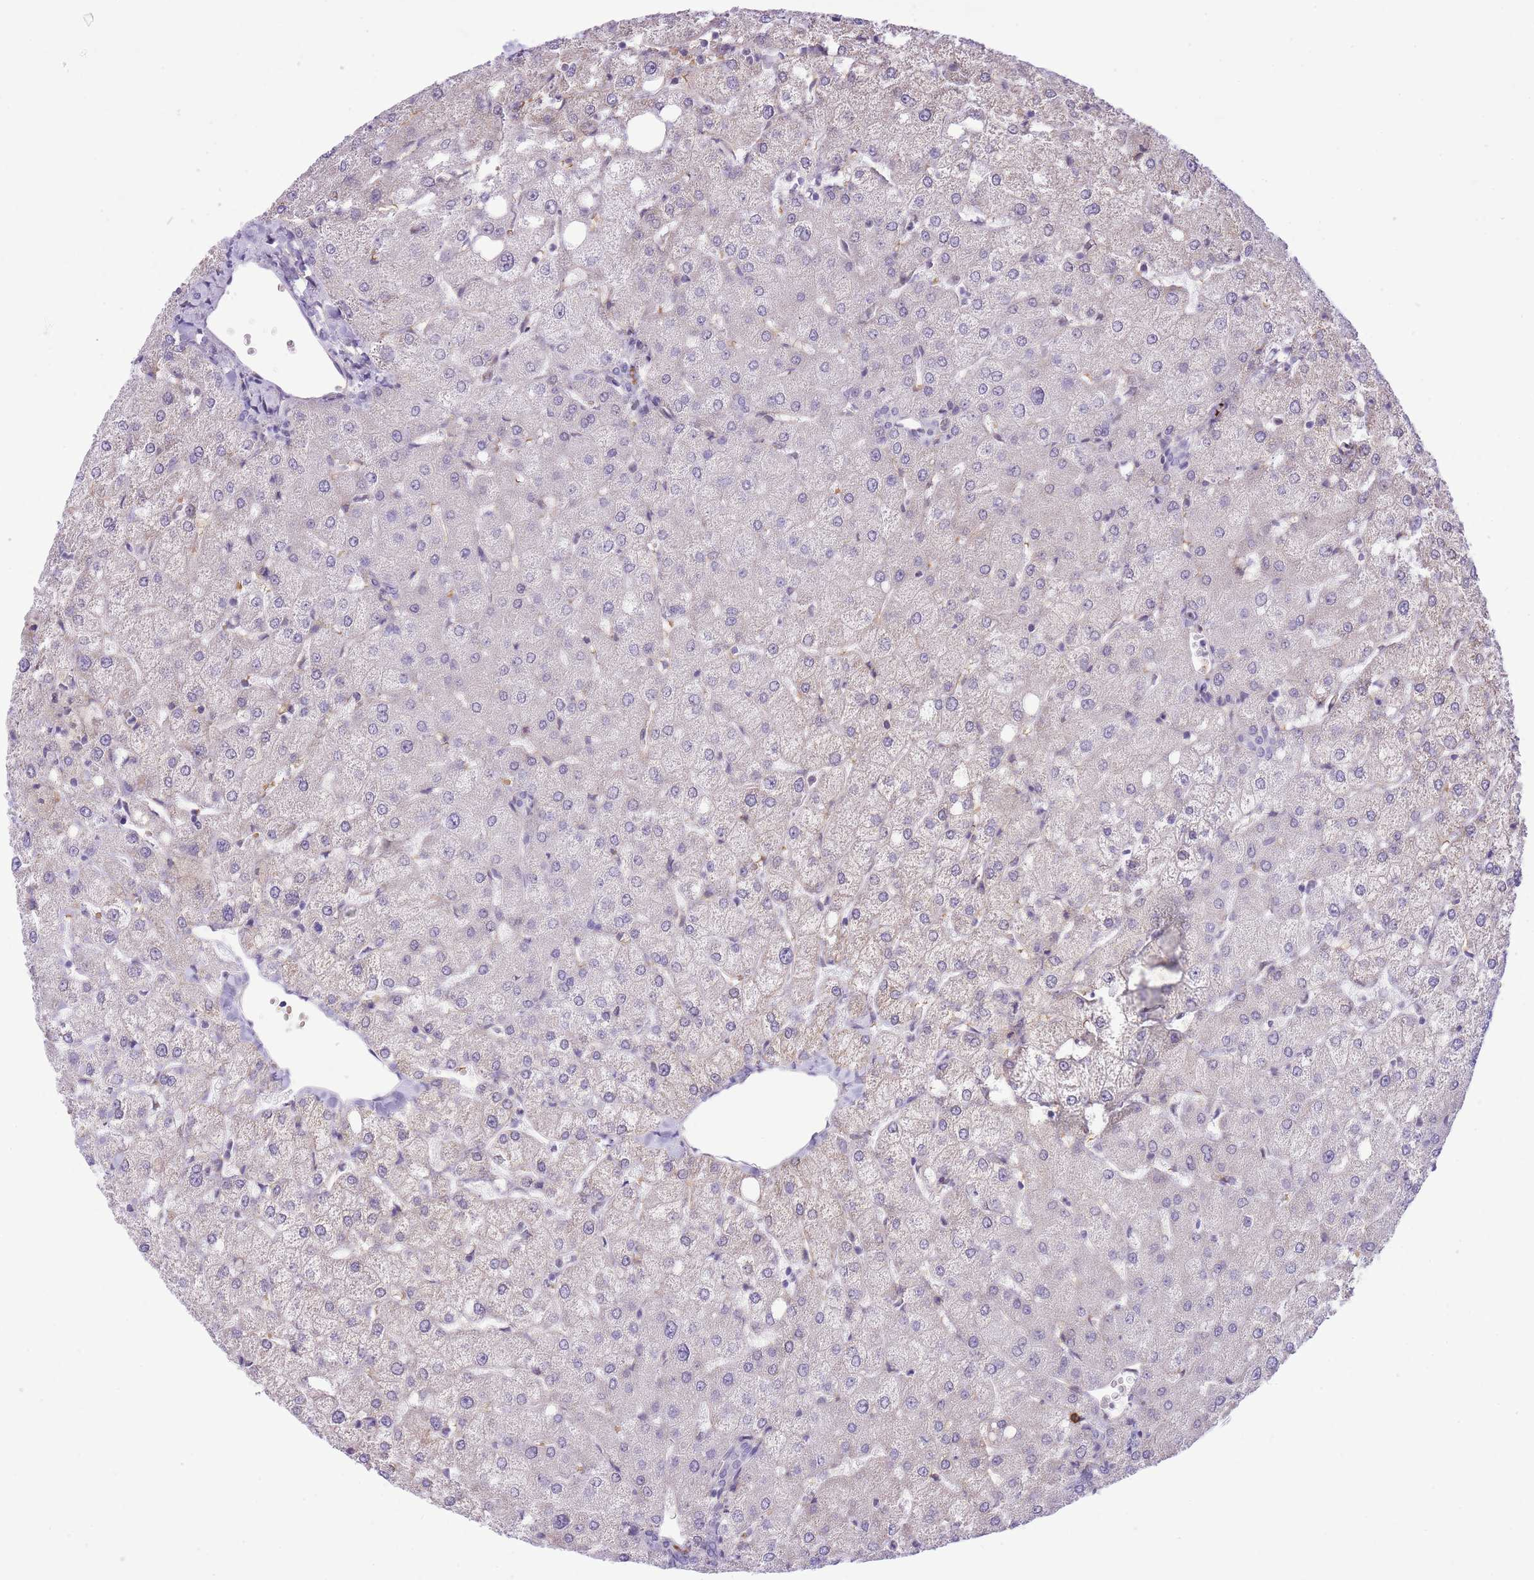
{"staining": {"intensity": "negative", "quantity": "none", "location": "none"}, "tissue": "liver", "cell_type": "Cholangiocytes", "image_type": "normal", "snomed": [{"axis": "morphology", "description": "Normal tissue, NOS"}, {"axis": "topography", "description": "Liver"}], "caption": "An immunohistochemistry histopathology image of unremarkable liver is shown. There is no staining in cholangiocytes of liver.", "gene": "MEIOSIN", "patient": {"sex": "female", "age": 54}}